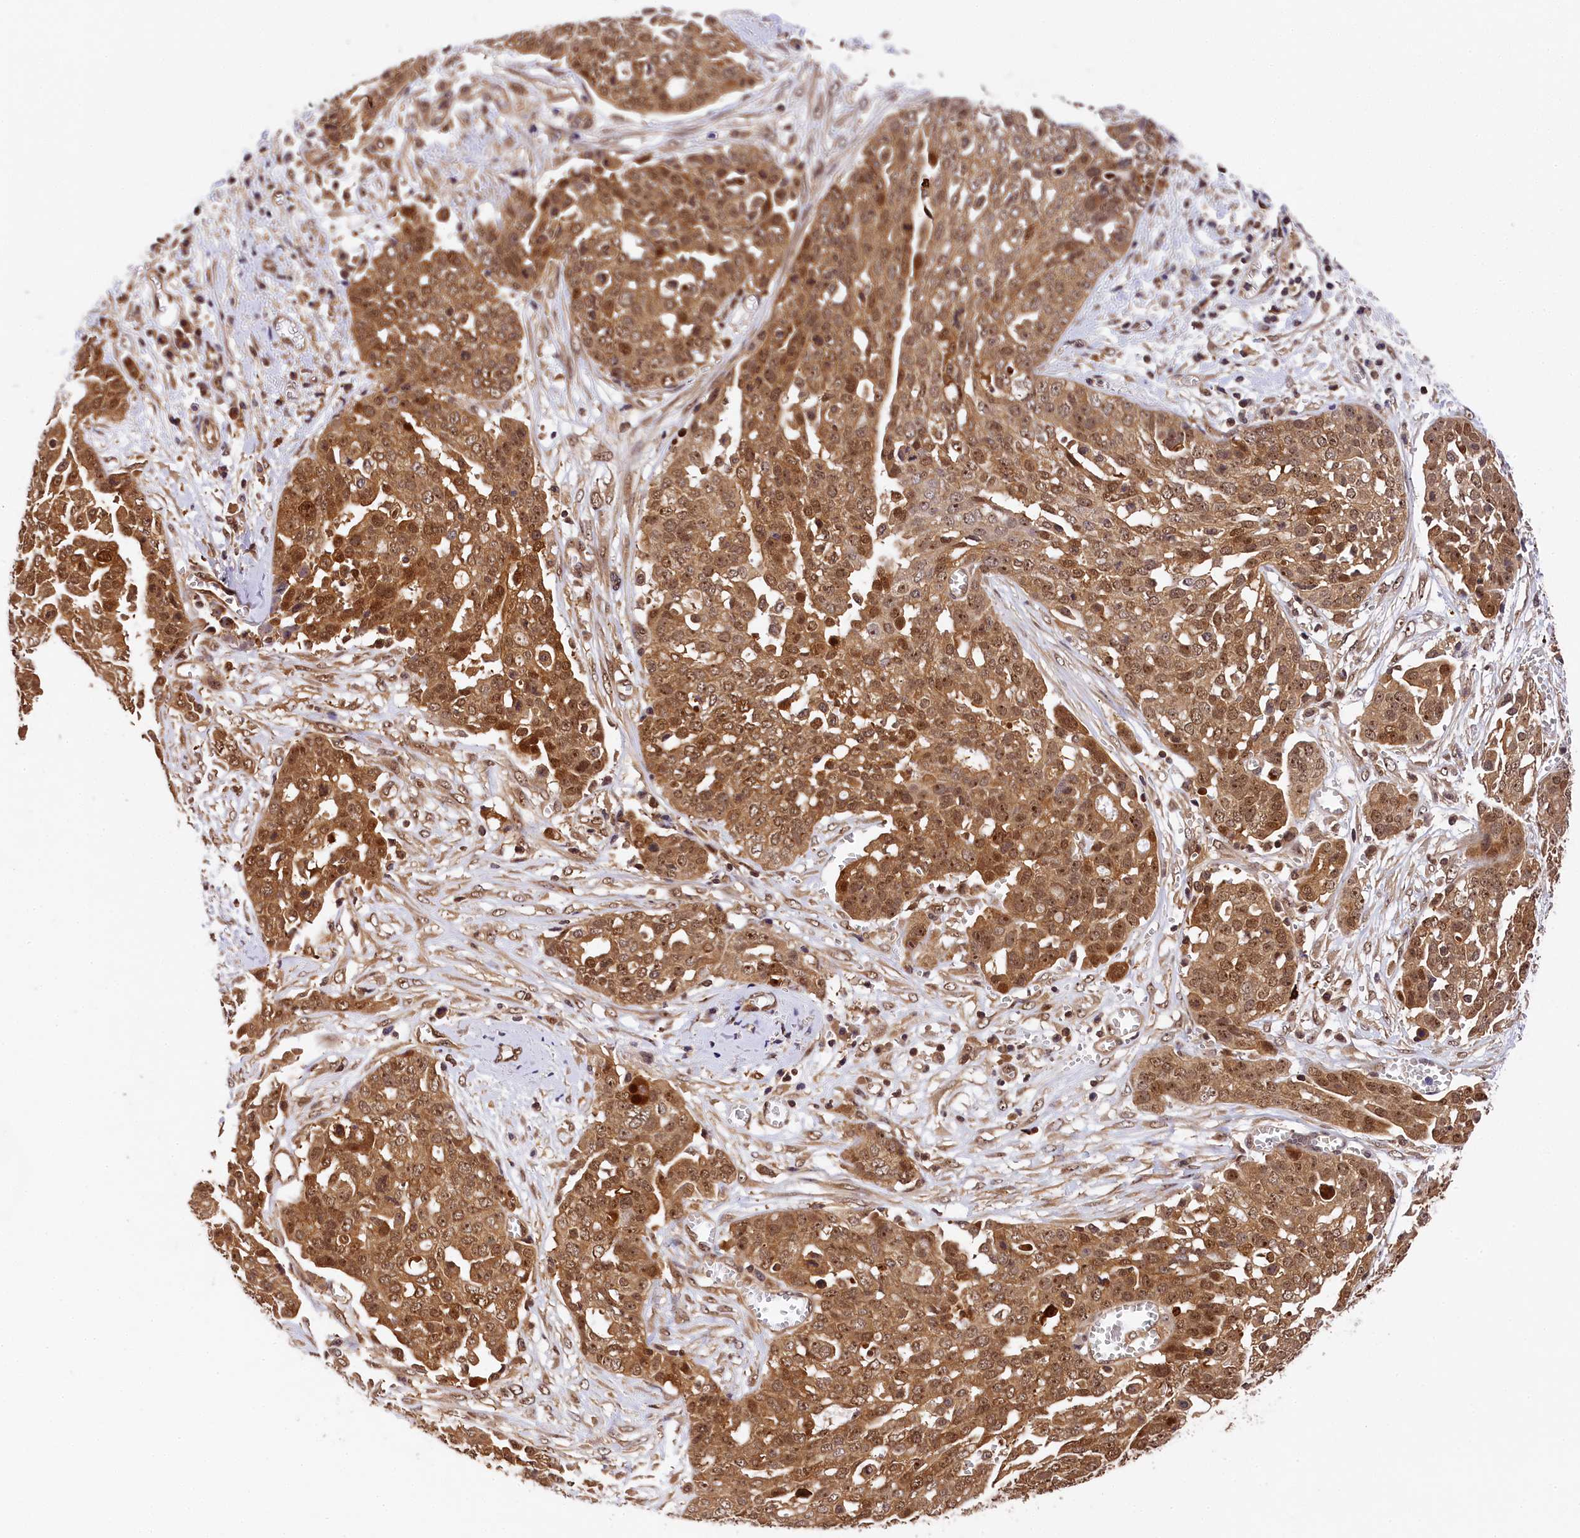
{"staining": {"intensity": "moderate", "quantity": ">75%", "location": "cytoplasmic/membranous,nuclear"}, "tissue": "ovarian cancer", "cell_type": "Tumor cells", "image_type": "cancer", "snomed": [{"axis": "morphology", "description": "Cystadenocarcinoma, serous, NOS"}, {"axis": "topography", "description": "Soft tissue"}, {"axis": "topography", "description": "Ovary"}], "caption": "The immunohistochemical stain highlights moderate cytoplasmic/membranous and nuclear expression in tumor cells of ovarian cancer (serous cystadenocarcinoma) tissue. The staining was performed using DAB, with brown indicating positive protein expression. Nuclei are stained blue with hematoxylin.", "gene": "EIF6", "patient": {"sex": "female", "age": 57}}